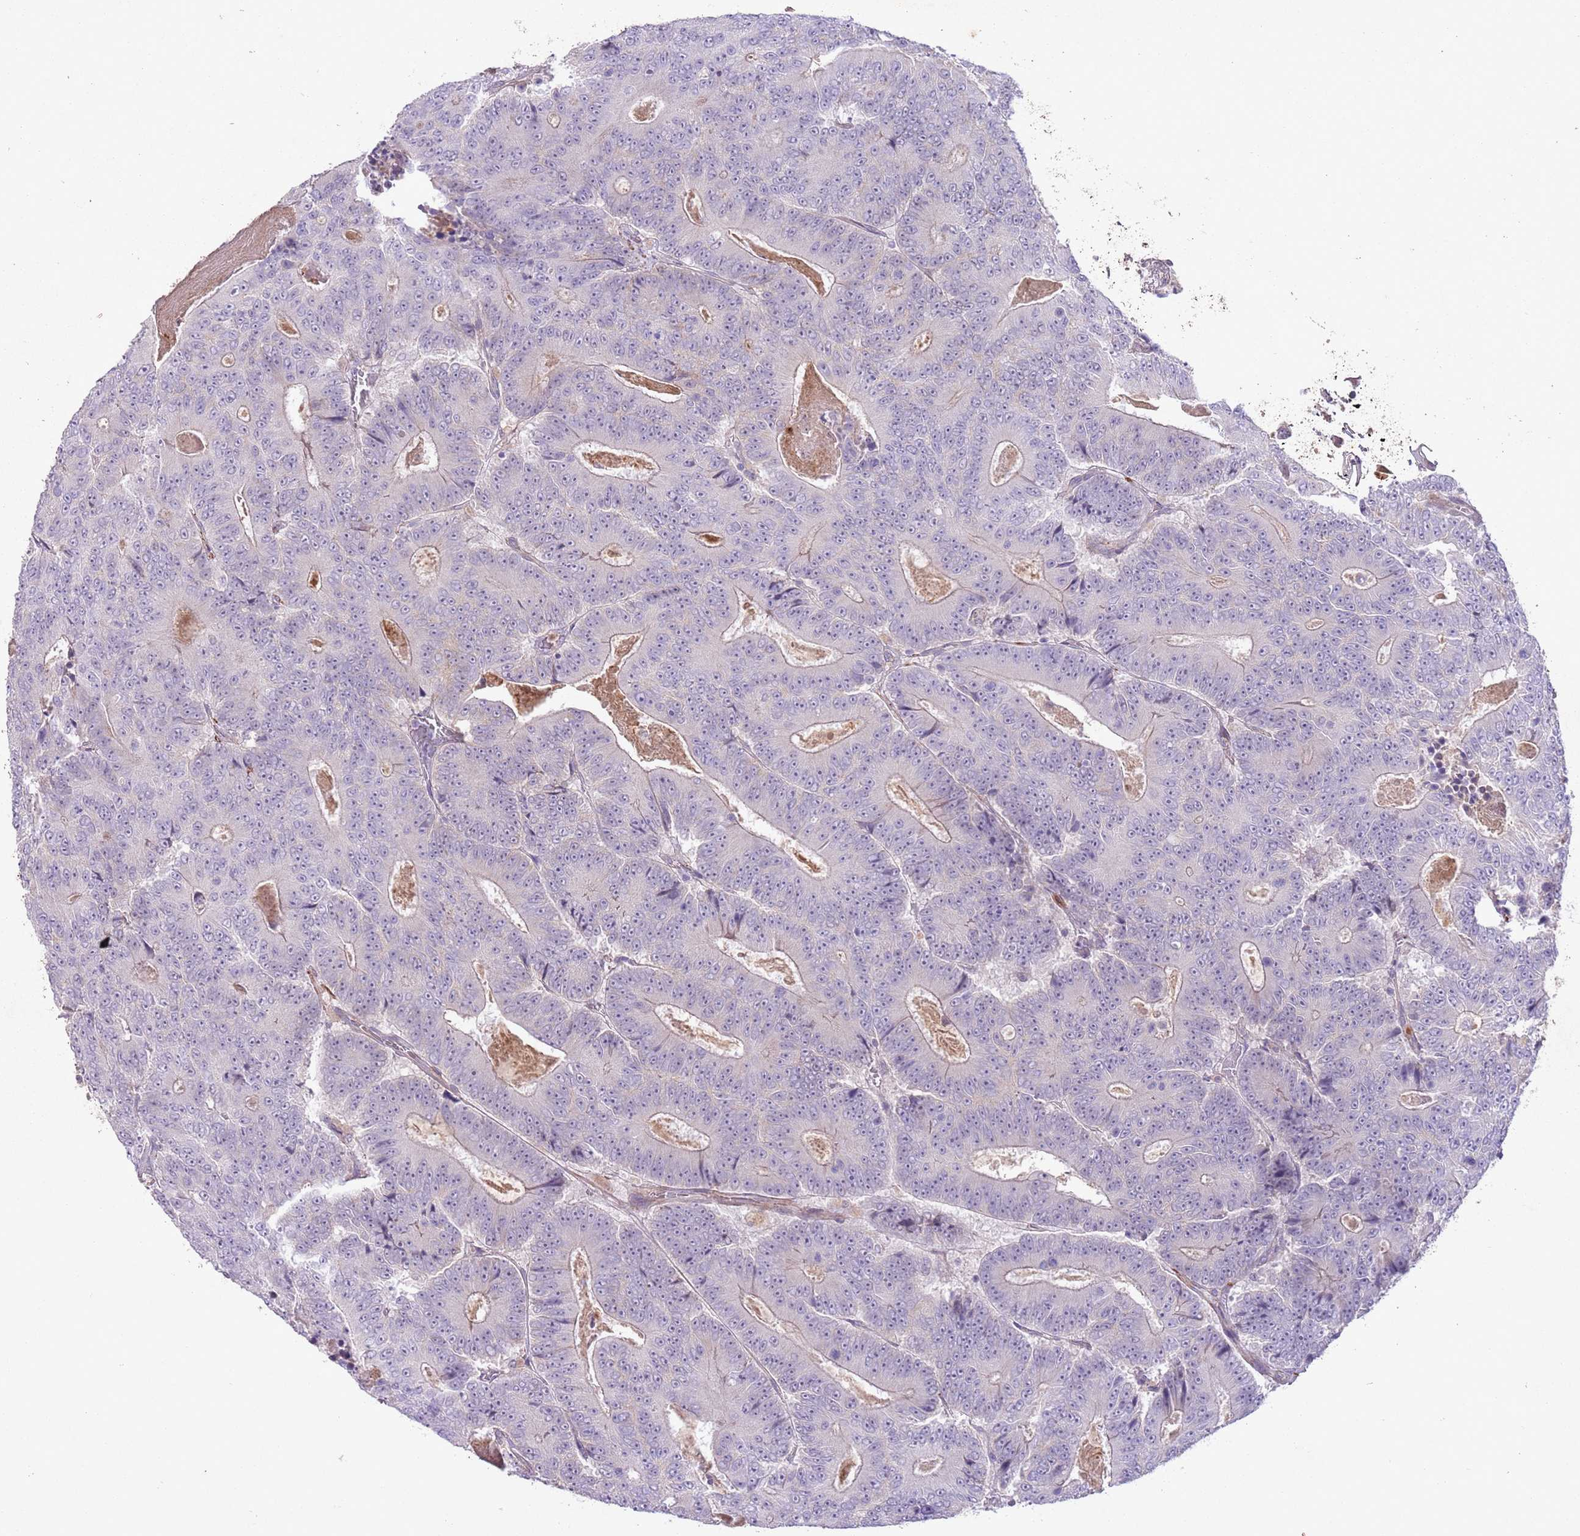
{"staining": {"intensity": "negative", "quantity": "none", "location": "none"}, "tissue": "colorectal cancer", "cell_type": "Tumor cells", "image_type": "cancer", "snomed": [{"axis": "morphology", "description": "Adenocarcinoma, NOS"}, {"axis": "topography", "description": "Colon"}], "caption": "Tumor cells are negative for brown protein staining in colorectal cancer (adenocarcinoma).", "gene": "CCNI", "patient": {"sex": "male", "age": 83}}